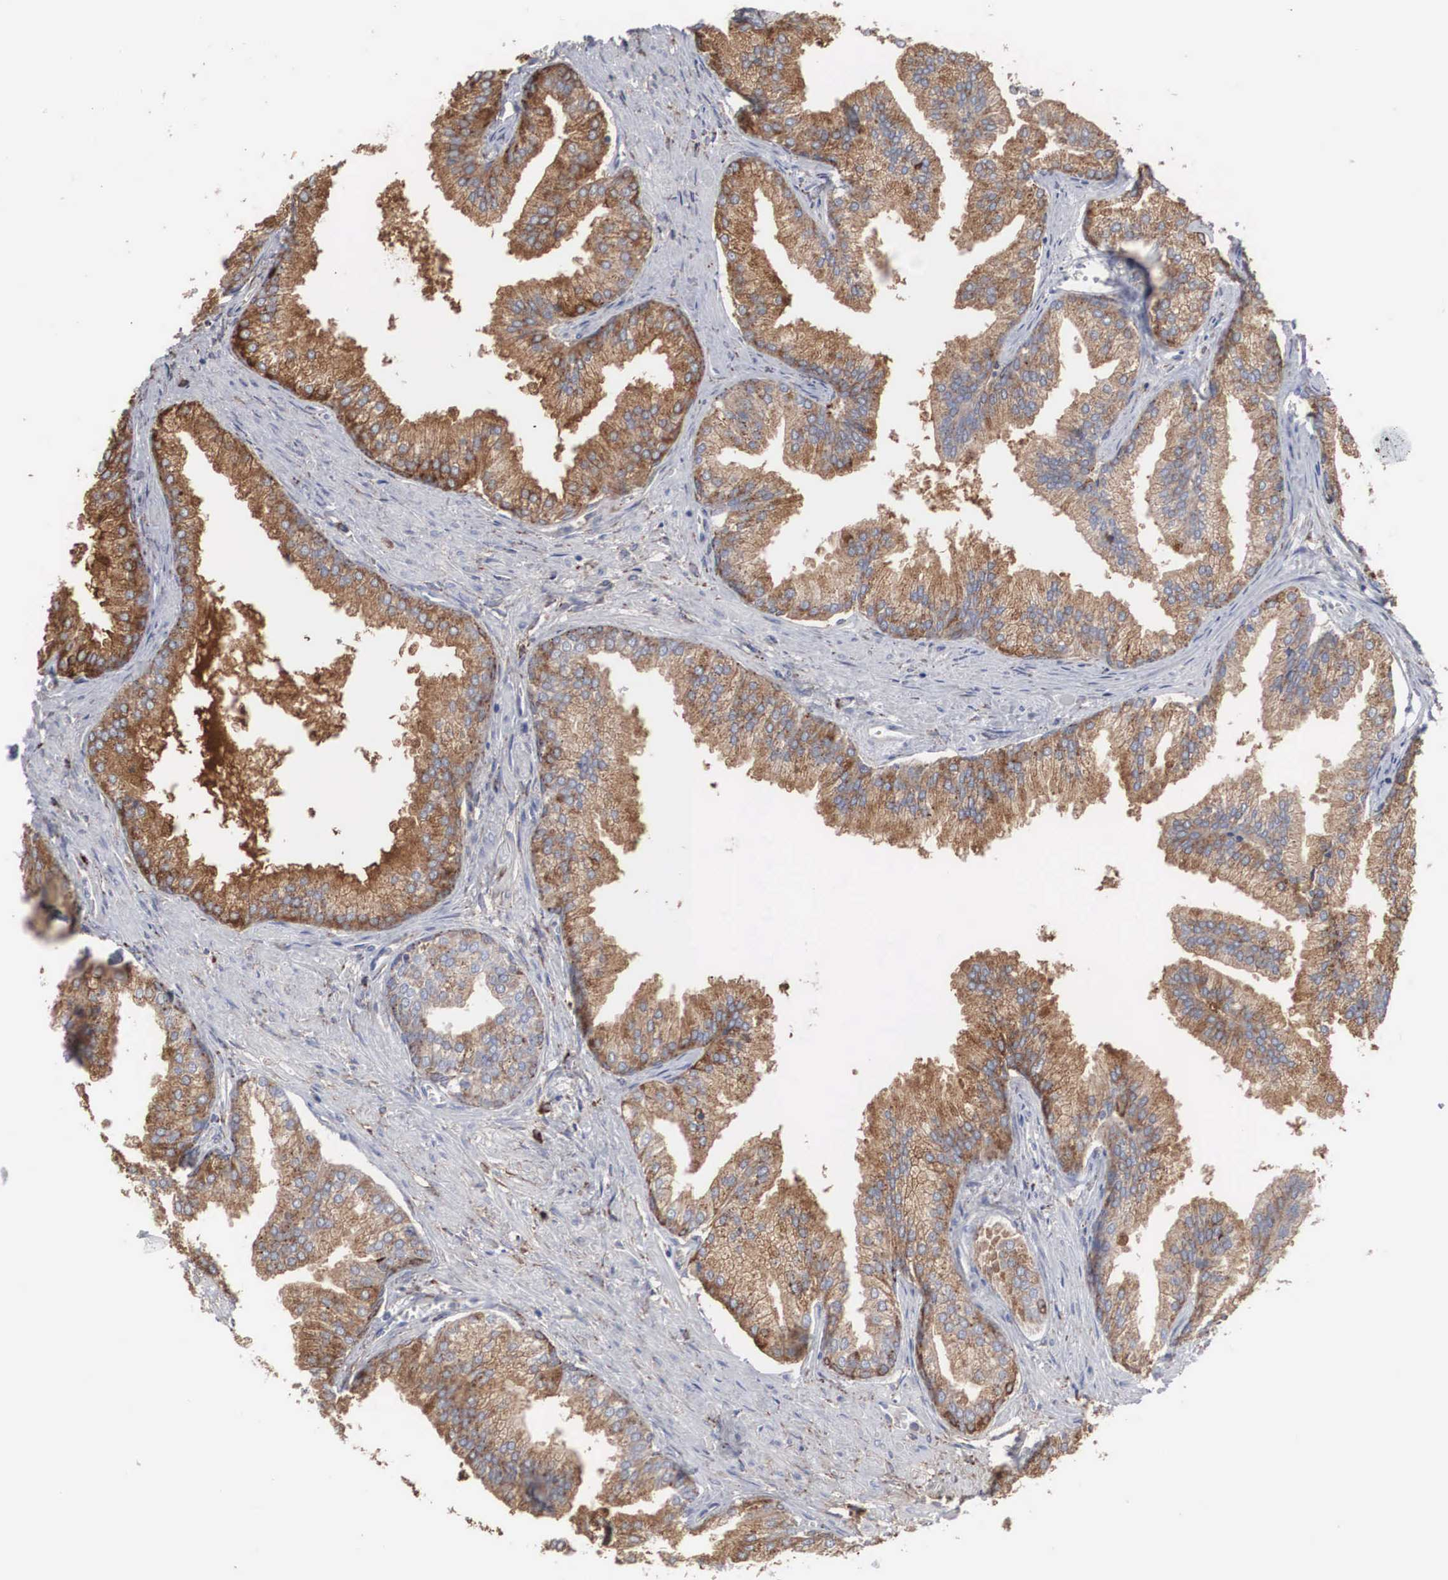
{"staining": {"intensity": "moderate", "quantity": ">75%", "location": "cytoplasmic/membranous"}, "tissue": "prostate", "cell_type": "Glandular cells", "image_type": "normal", "snomed": [{"axis": "morphology", "description": "Normal tissue, NOS"}, {"axis": "topography", "description": "Prostate"}], "caption": "A micrograph of prostate stained for a protein demonstrates moderate cytoplasmic/membranous brown staining in glandular cells. (Stains: DAB in brown, nuclei in blue, Microscopy: brightfield microscopy at high magnification).", "gene": "LGALS3BP", "patient": {"sex": "male", "age": 68}}